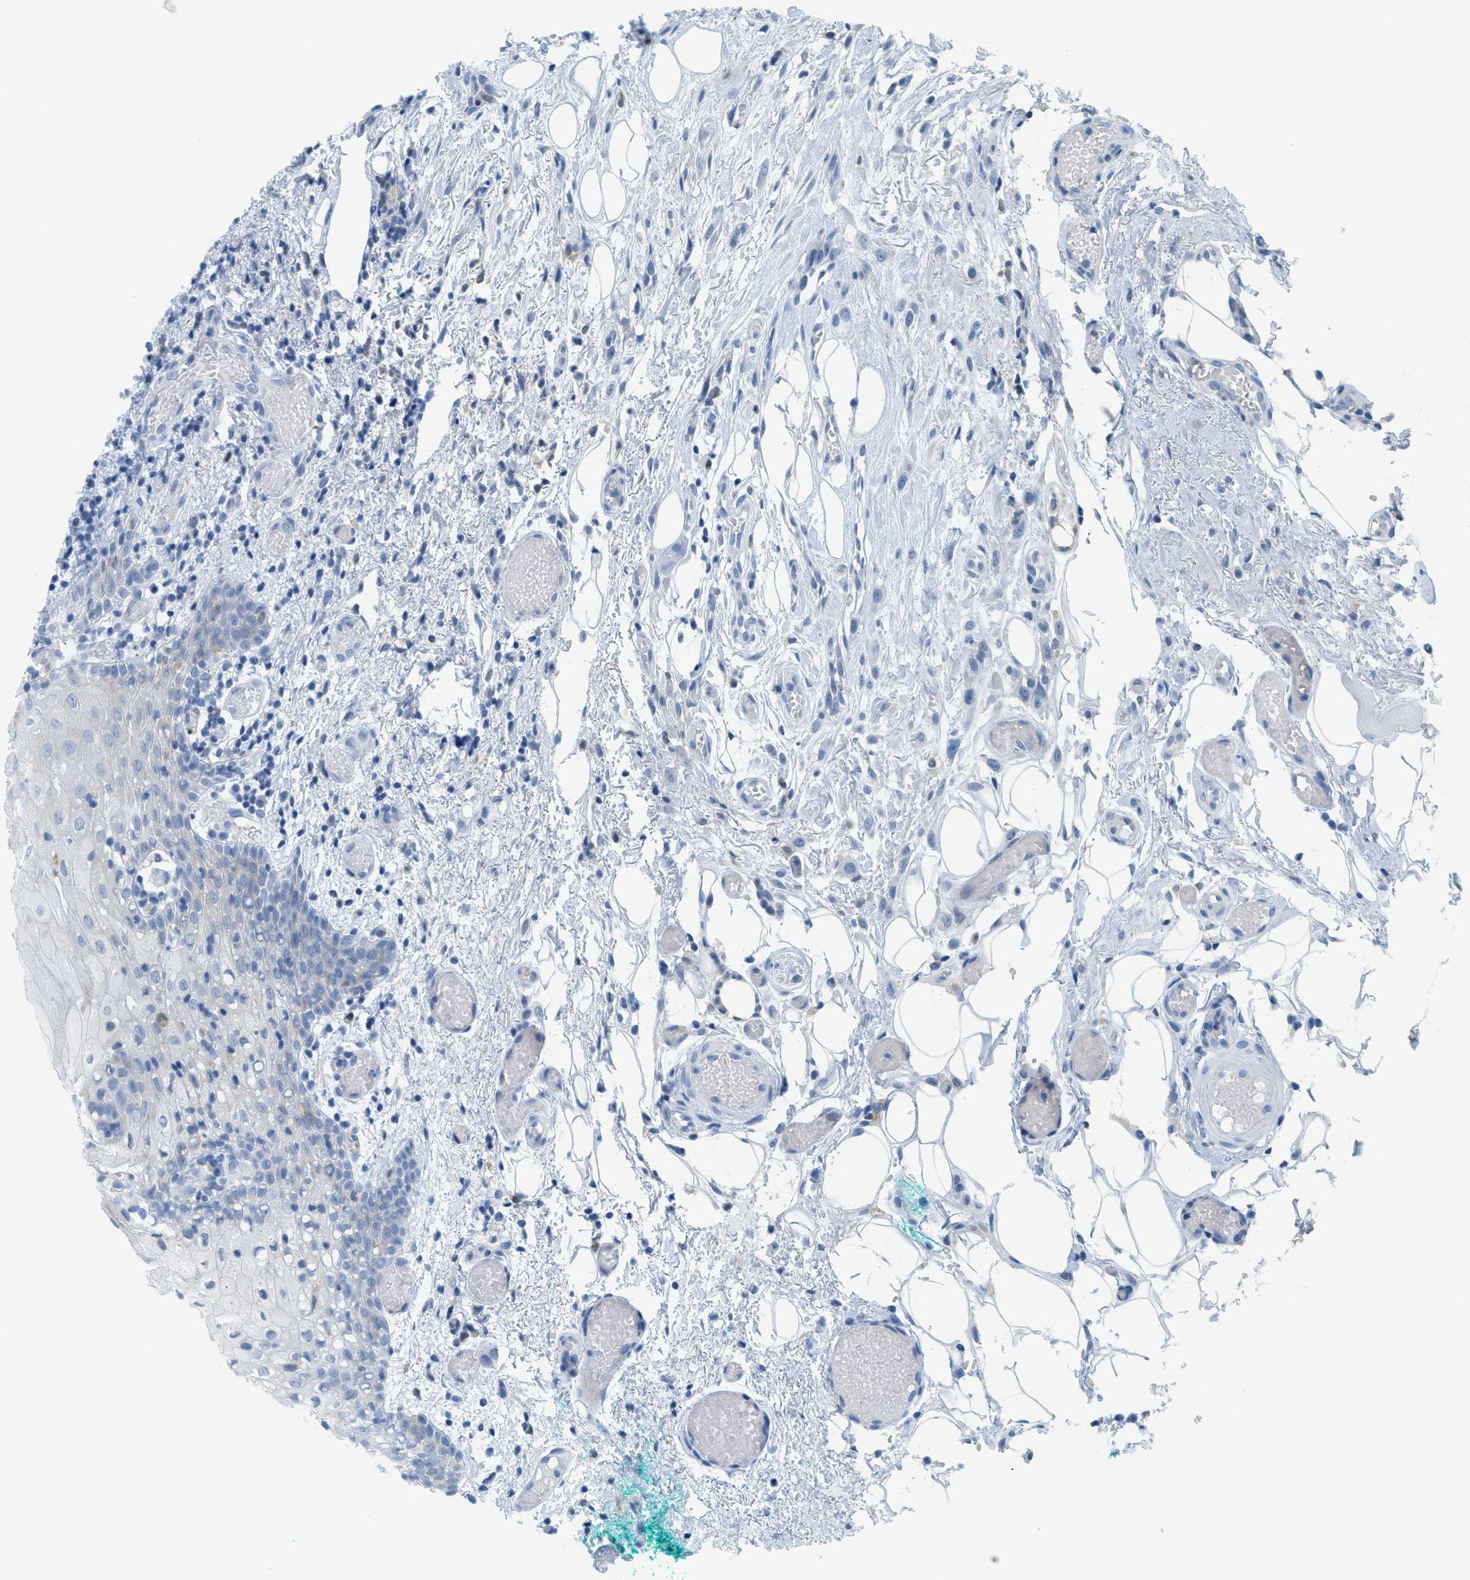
{"staining": {"intensity": "negative", "quantity": "none", "location": "none"}, "tissue": "oral mucosa", "cell_type": "Squamous epithelial cells", "image_type": "normal", "snomed": [{"axis": "morphology", "description": "Normal tissue, NOS"}, {"axis": "morphology", "description": "Squamous cell carcinoma, NOS"}, {"axis": "topography", "description": "Oral tissue"}, {"axis": "topography", "description": "Salivary gland"}, {"axis": "topography", "description": "Head-Neck"}], "caption": "Immunohistochemistry (IHC) of unremarkable oral mucosa shows no positivity in squamous epithelial cells. The staining is performed using DAB (3,3'-diaminobenzidine) brown chromogen with nuclei counter-stained in using hematoxylin.", "gene": "TEX264", "patient": {"sex": "female", "age": 62}}